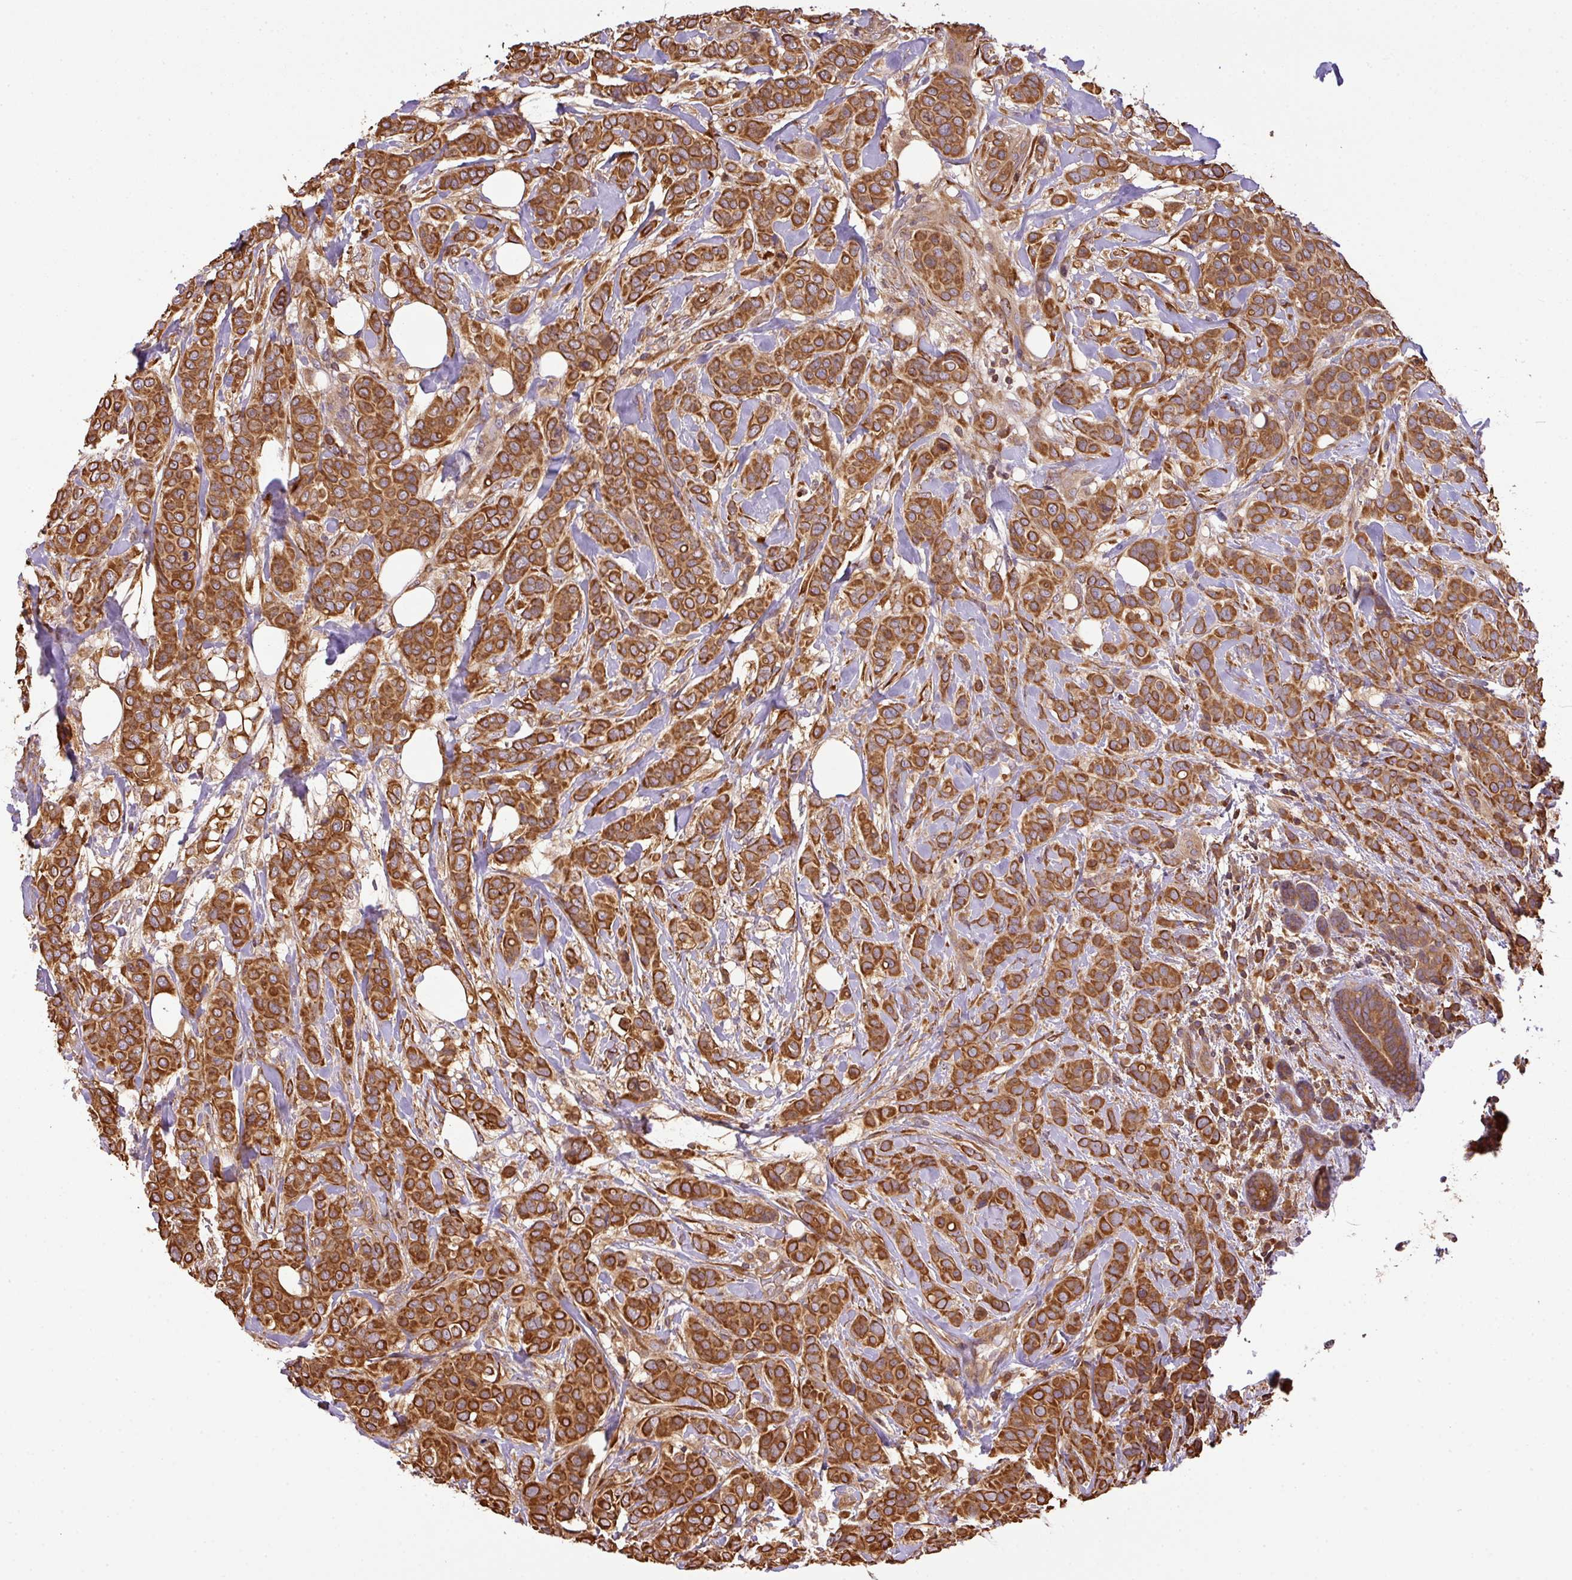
{"staining": {"intensity": "strong", "quantity": ">75%", "location": "cytoplasmic/membranous"}, "tissue": "breast cancer", "cell_type": "Tumor cells", "image_type": "cancer", "snomed": [{"axis": "morphology", "description": "Lobular carcinoma"}, {"axis": "topography", "description": "Breast"}], "caption": "Tumor cells exhibit high levels of strong cytoplasmic/membranous expression in about >75% of cells in human lobular carcinoma (breast).", "gene": "VENTX", "patient": {"sex": "female", "age": 51}}